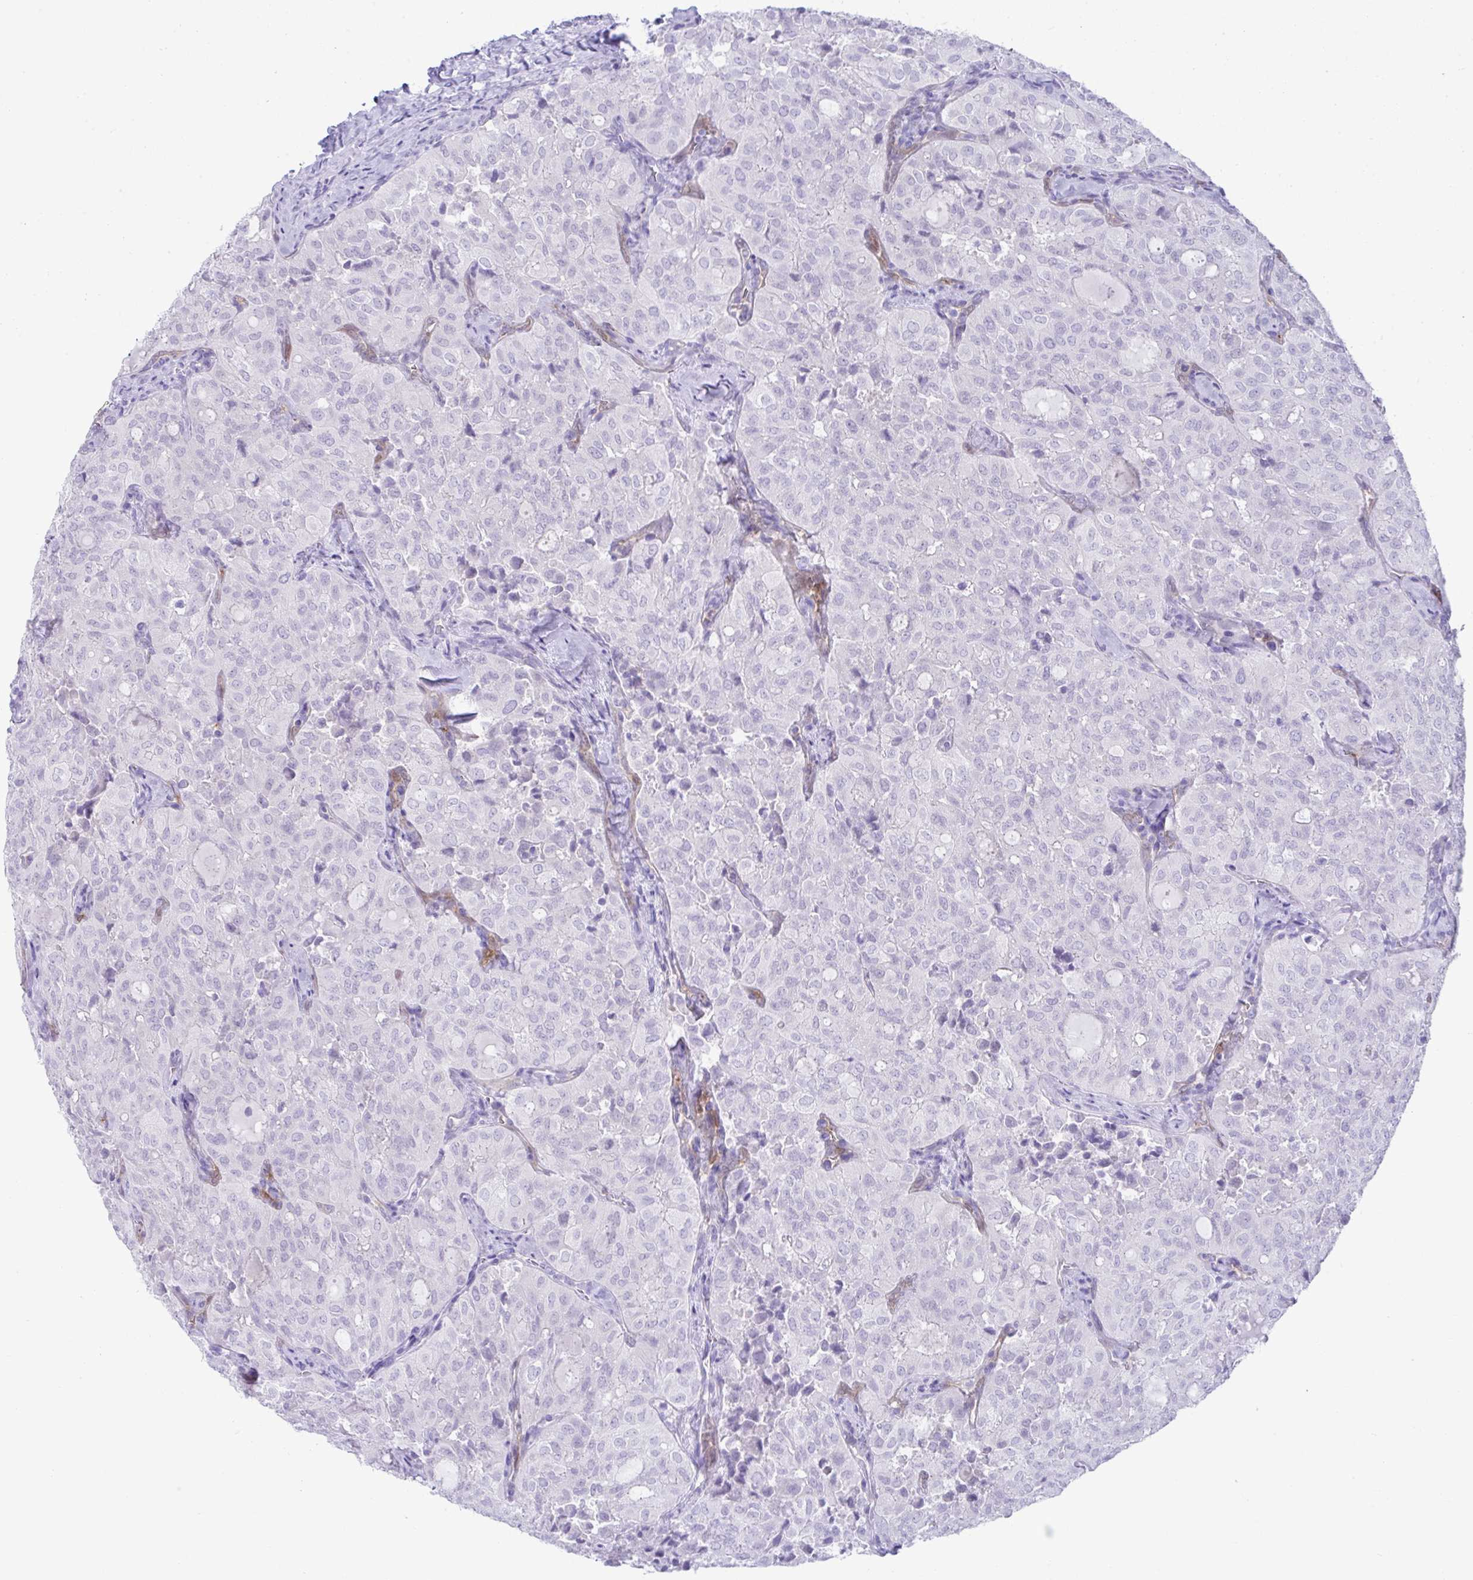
{"staining": {"intensity": "negative", "quantity": "none", "location": "none"}, "tissue": "thyroid cancer", "cell_type": "Tumor cells", "image_type": "cancer", "snomed": [{"axis": "morphology", "description": "Follicular adenoma carcinoma, NOS"}, {"axis": "topography", "description": "Thyroid gland"}], "caption": "High magnification brightfield microscopy of thyroid follicular adenoma carcinoma stained with DAB (brown) and counterstained with hematoxylin (blue): tumor cells show no significant positivity.", "gene": "PSCA", "patient": {"sex": "male", "age": 75}}